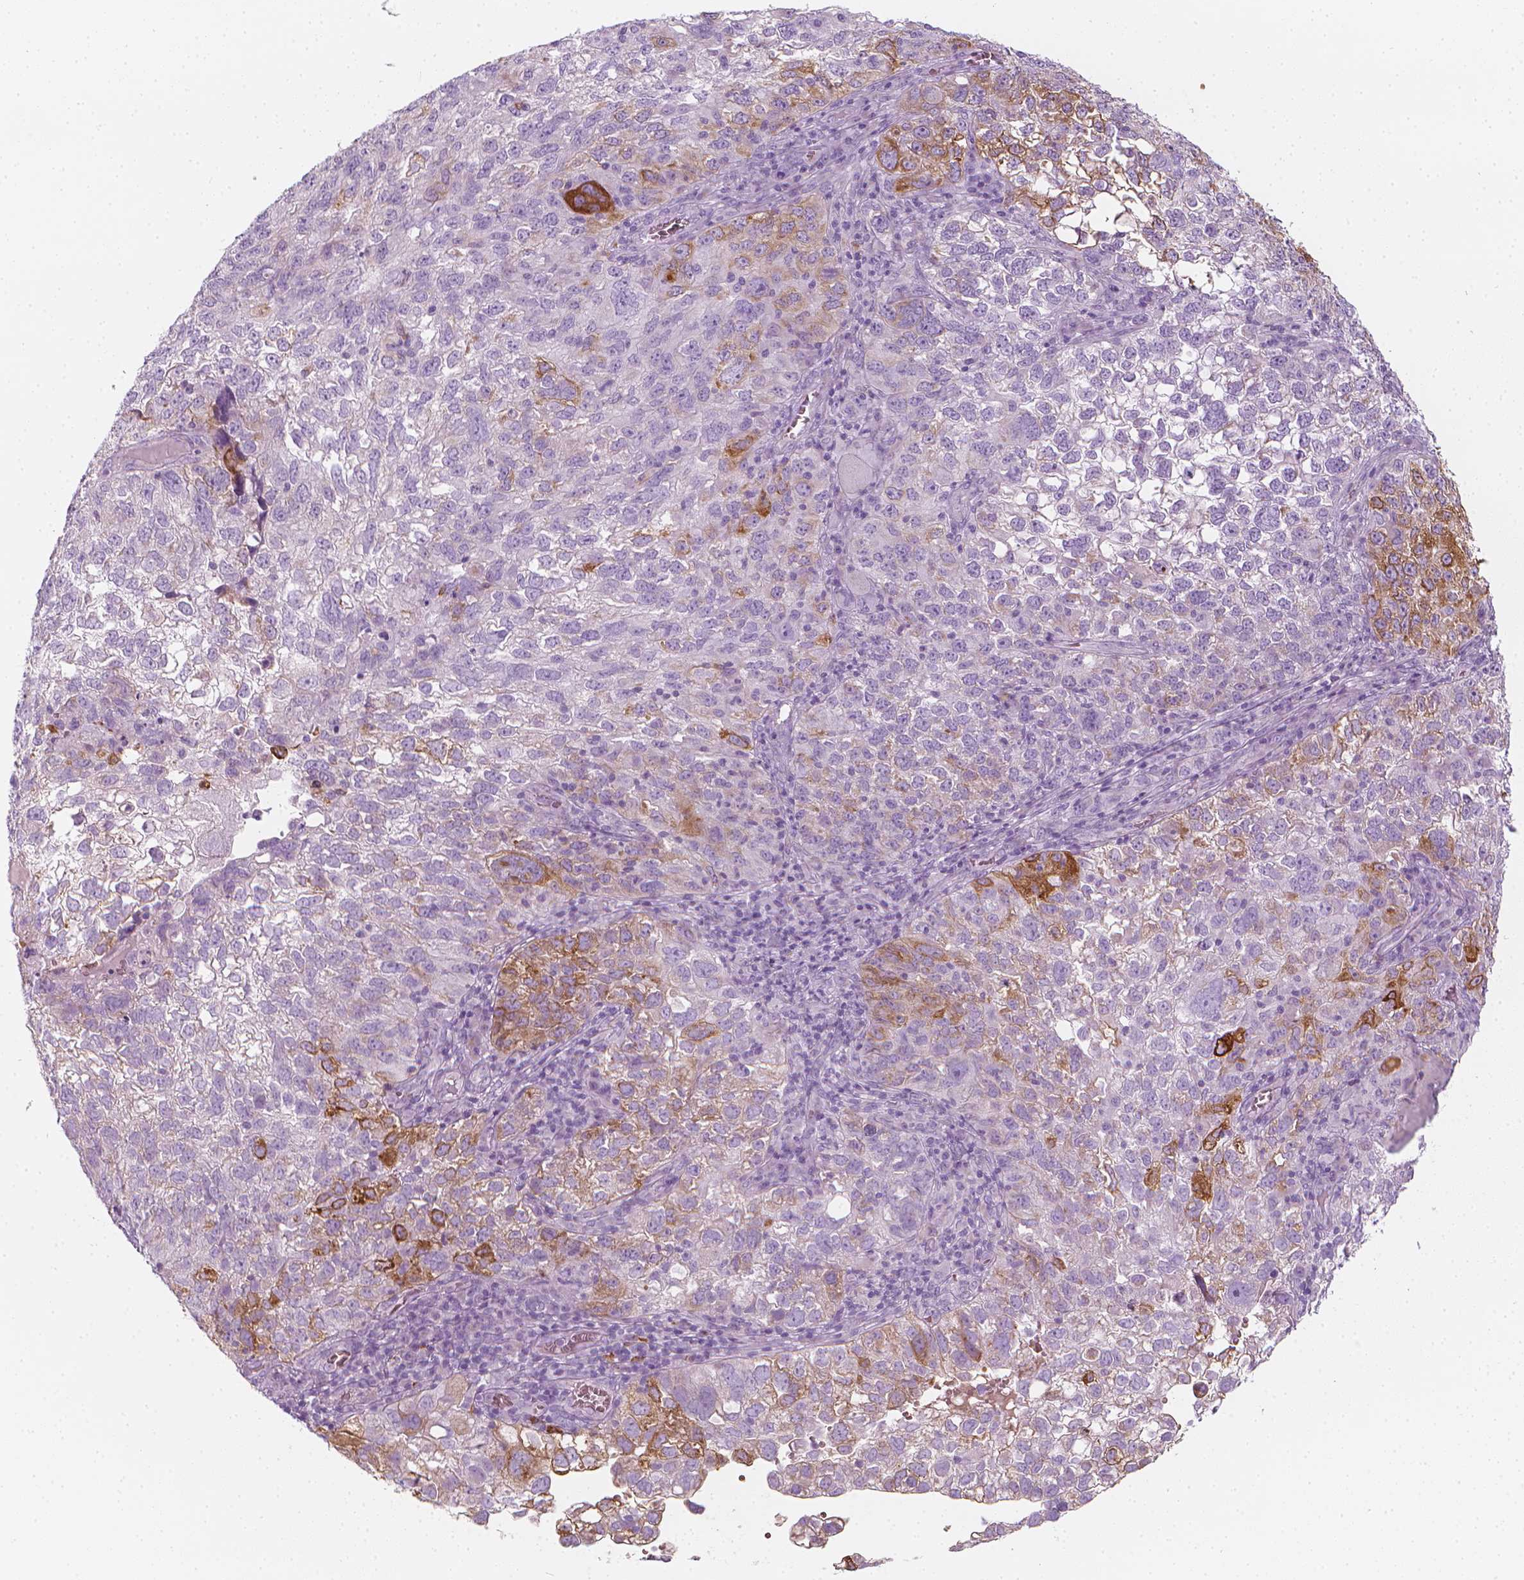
{"staining": {"intensity": "strong", "quantity": "<25%", "location": "cytoplasmic/membranous"}, "tissue": "cervical cancer", "cell_type": "Tumor cells", "image_type": "cancer", "snomed": [{"axis": "morphology", "description": "Squamous cell carcinoma, NOS"}, {"axis": "topography", "description": "Cervix"}], "caption": "Human cervical cancer stained with a brown dye exhibits strong cytoplasmic/membranous positive expression in about <25% of tumor cells.", "gene": "CES1", "patient": {"sex": "female", "age": 55}}